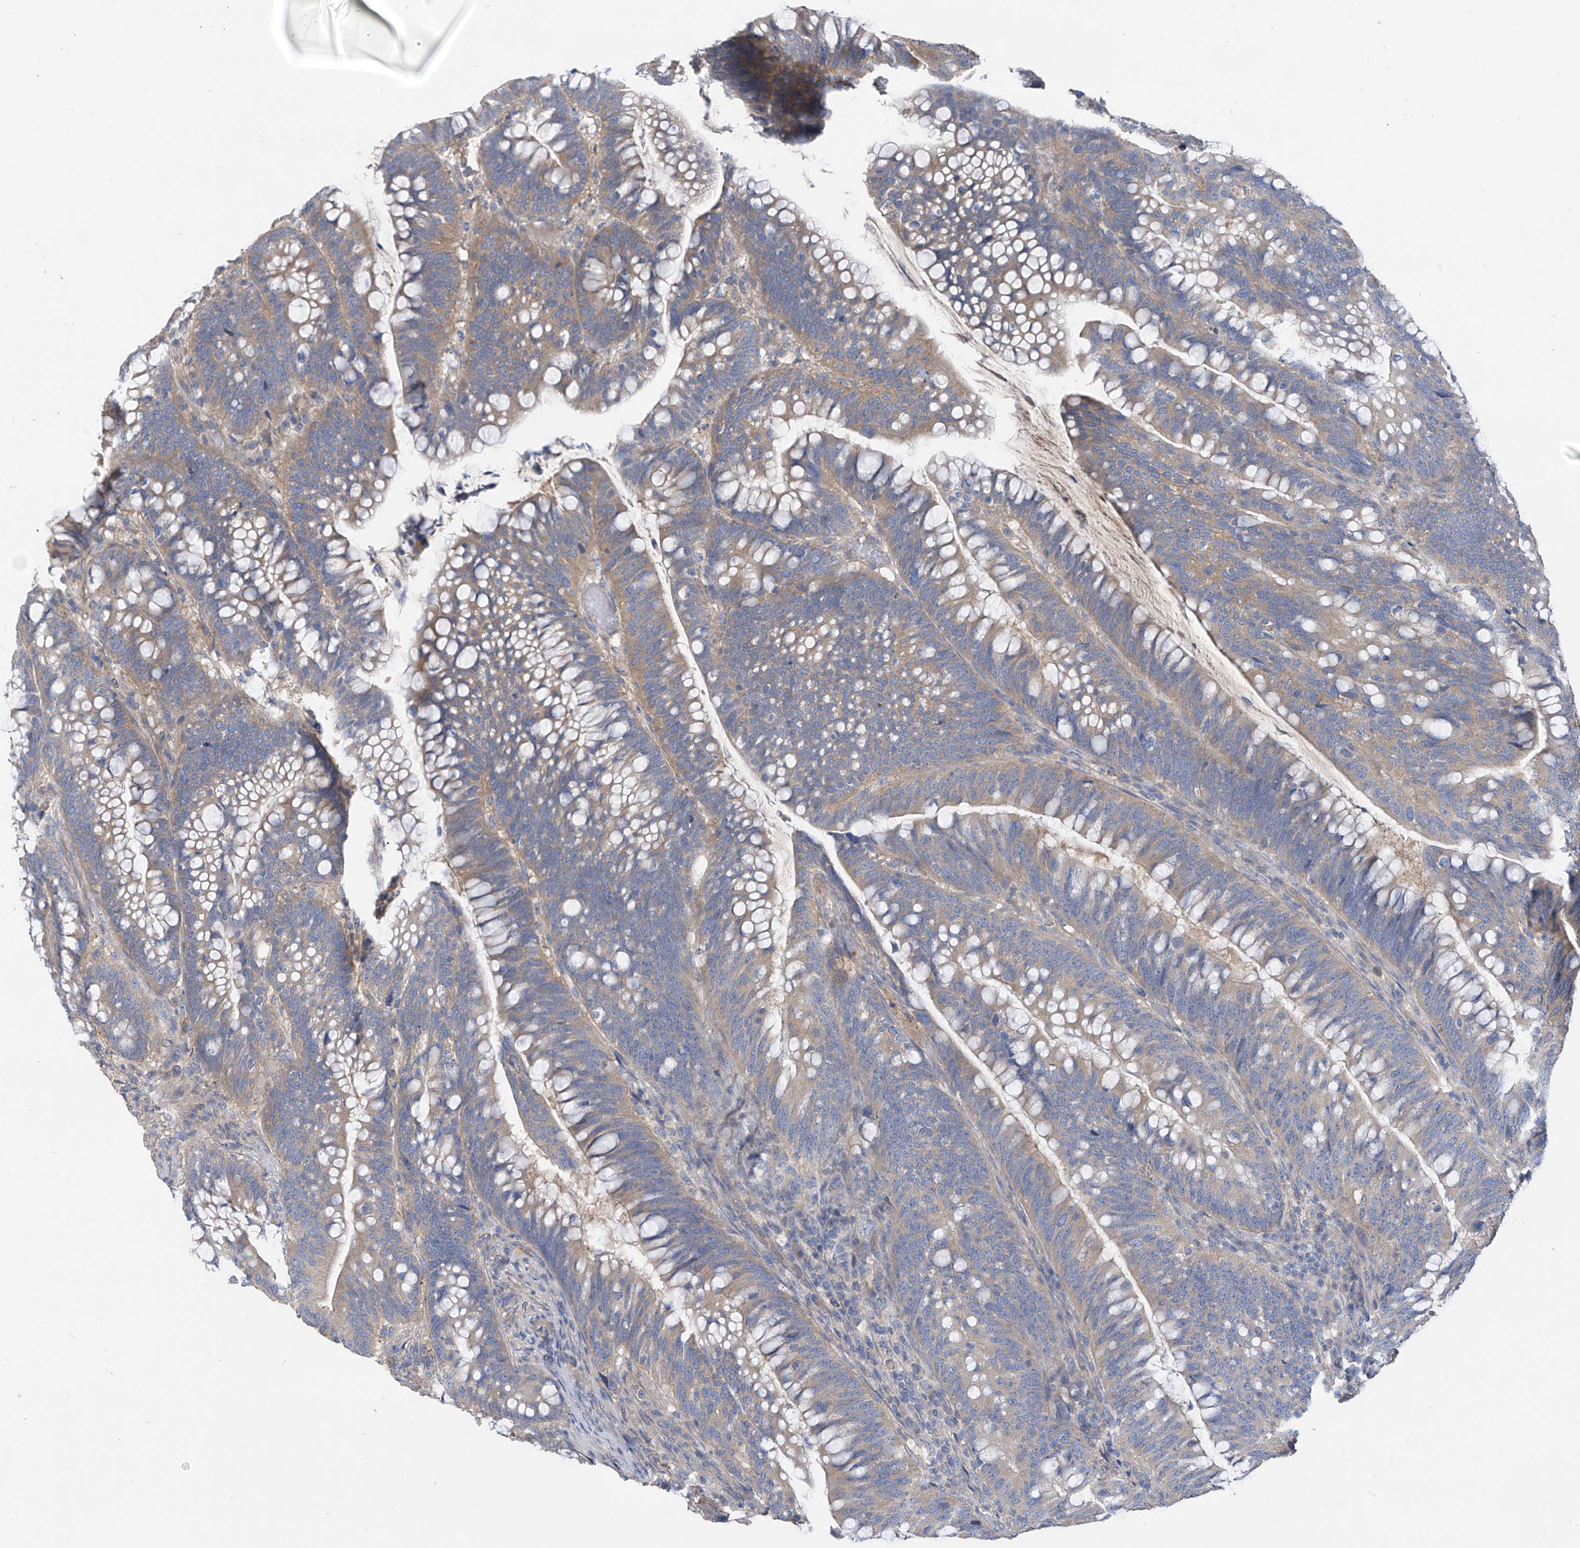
{"staining": {"intensity": "weak", "quantity": ">75%", "location": "cytoplasmic/membranous"}, "tissue": "colorectal cancer", "cell_type": "Tumor cells", "image_type": "cancer", "snomed": [{"axis": "morphology", "description": "Adenocarcinoma, NOS"}, {"axis": "topography", "description": "Colon"}], "caption": "This is a micrograph of immunohistochemistry staining of colorectal adenocarcinoma, which shows weak positivity in the cytoplasmic/membranous of tumor cells.", "gene": "PHACTR4", "patient": {"sex": "female", "age": 66}}